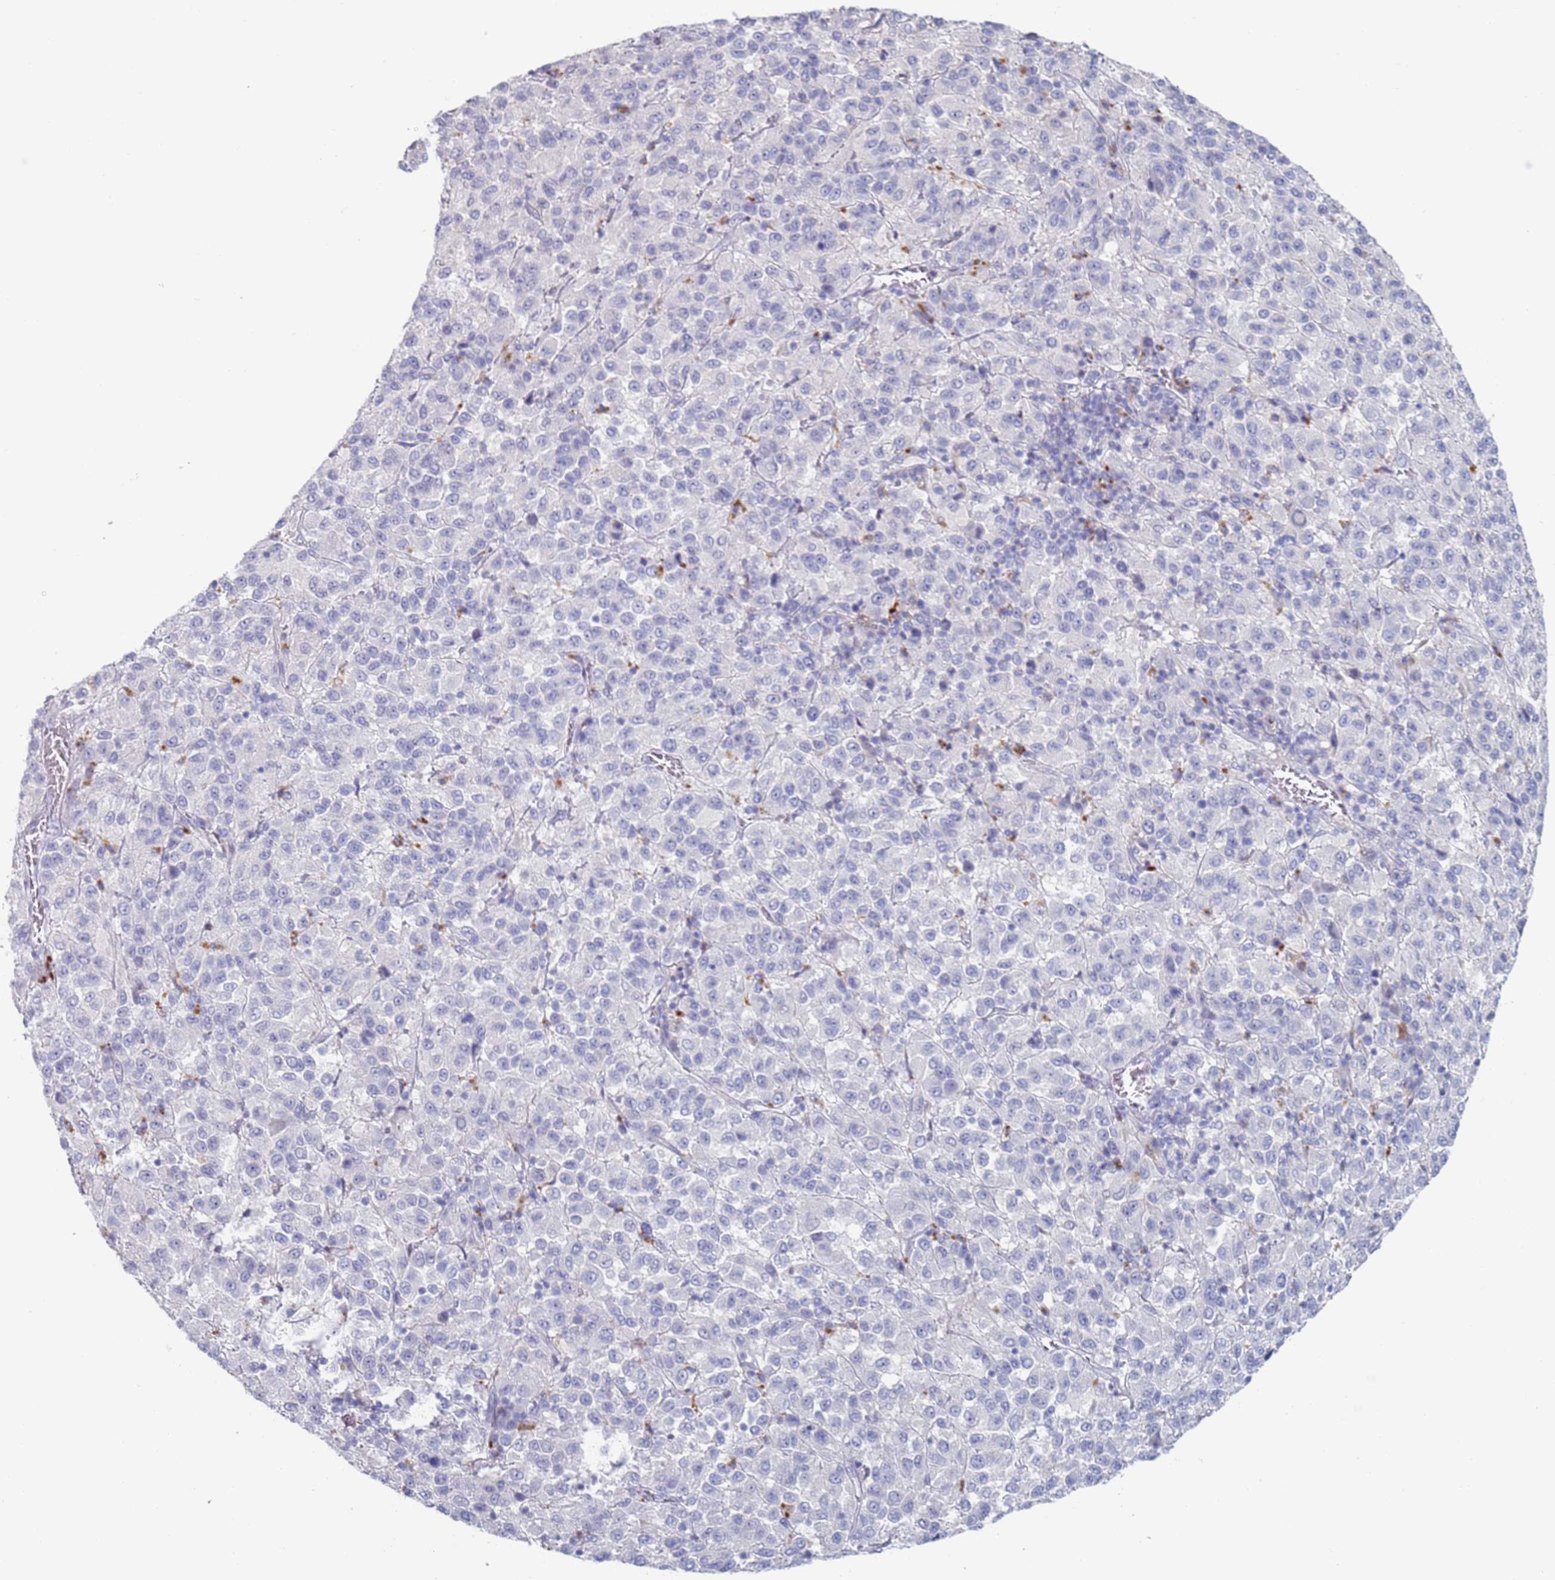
{"staining": {"intensity": "negative", "quantity": "none", "location": "none"}, "tissue": "melanoma", "cell_type": "Tumor cells", "image_type": "cancer", "snomed": [{"axis": "morphology", "description": "Malignant melanoma, Metastatic site"}, {"axis": "topography", "description": "Lung"}], "caption": "A photomicrograph of human melanoma is negative for staining in tumor cells.", "gene": "FUCA1", "patient": {"sex": "male", "age": 64}}